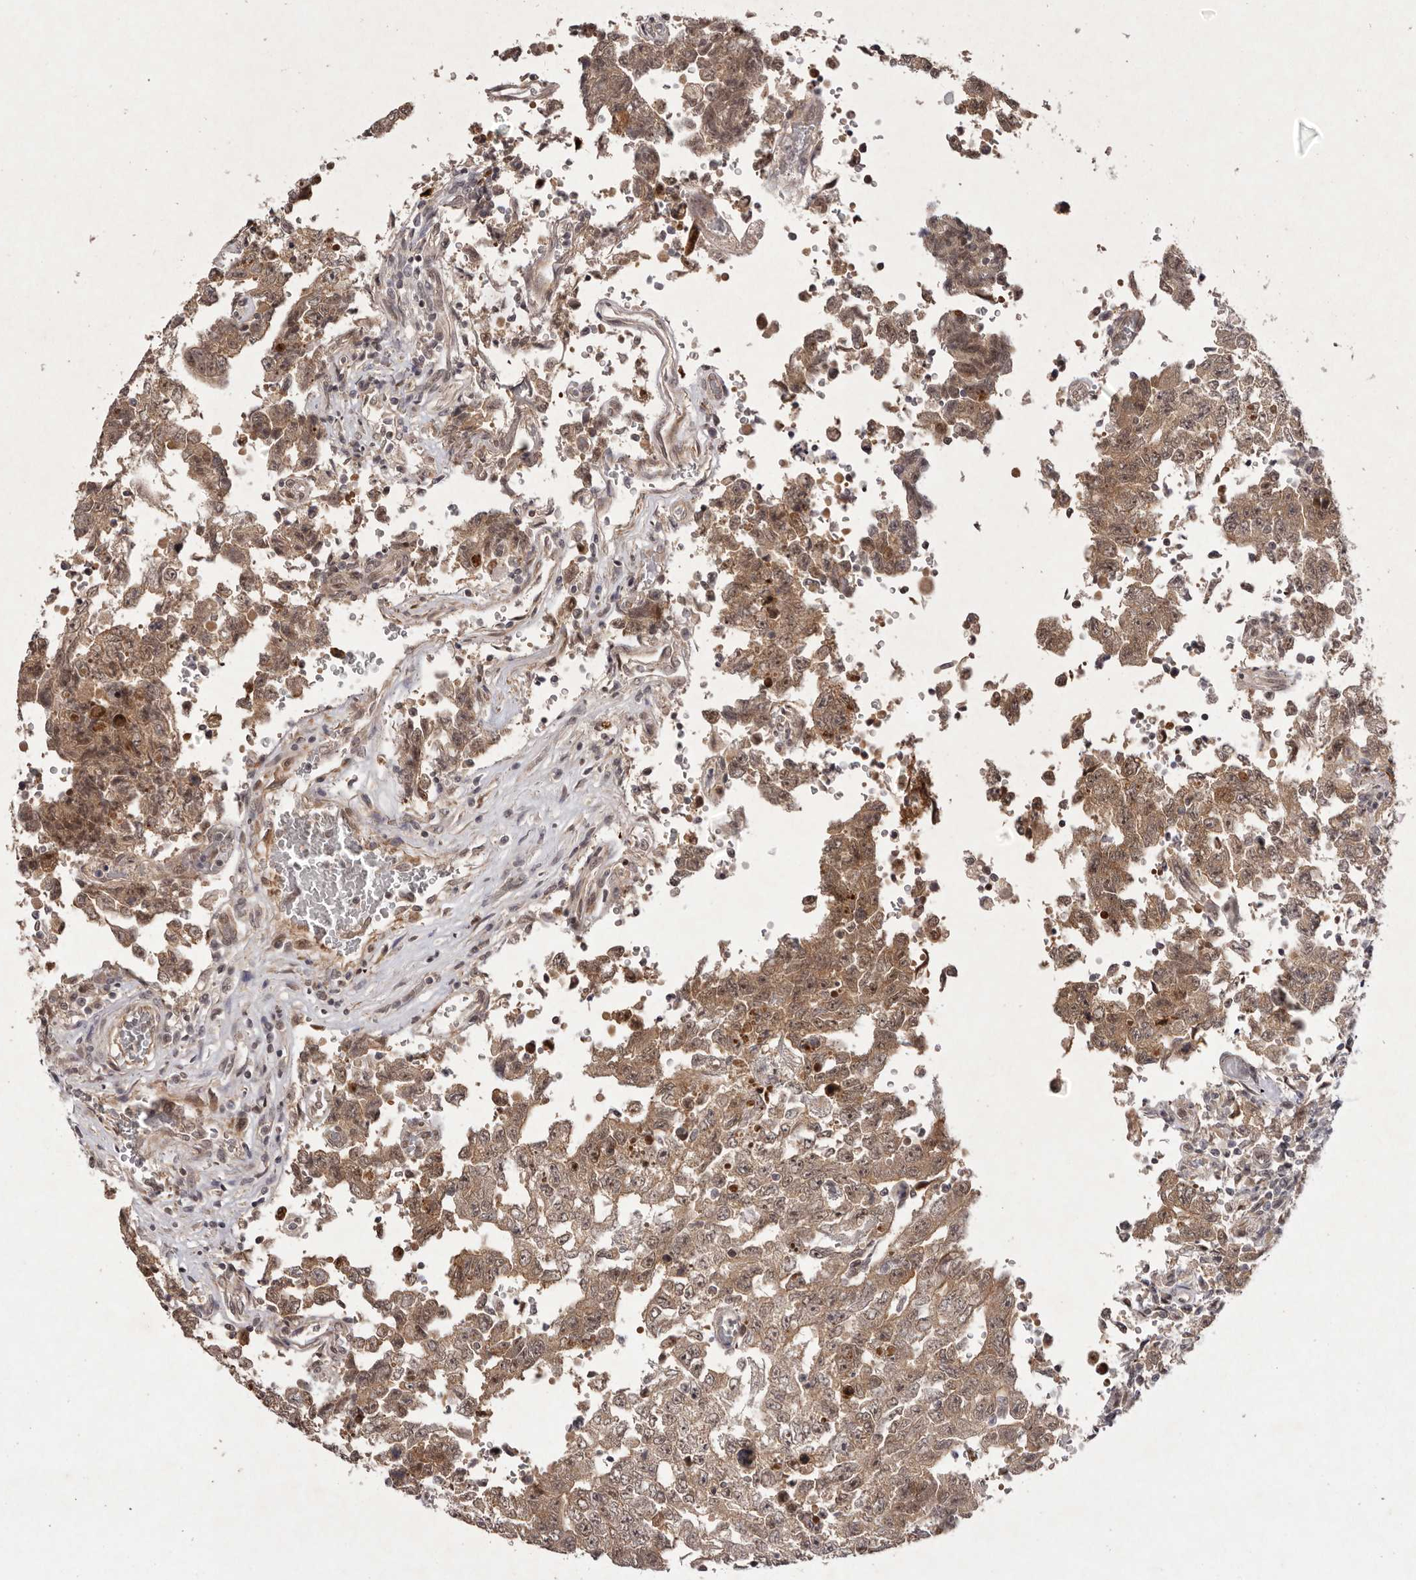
{"staining": {"intensity": "moderate", "quantity": ">75%", "location": "cytoplasmic/membranous,nuclear"}, "tissue": "testis cancer", "cell_type": "Tumor cells", "image_type": "cancer", "snomed": [{"axis": "morphology", "description": "Carcinoma, Embryonal, NOS"}, {"axis": "topography", "description": "Testis"}], "caption": "Moderate cytoplasmic/membranous and nuclear positivity for a protein is present in approximately >75% of tumor cells of embryonal carcinoma (testis) using immunohistochemistry.", "gene": "BUD31", "patient": {"sex": "male", "age": 26}}